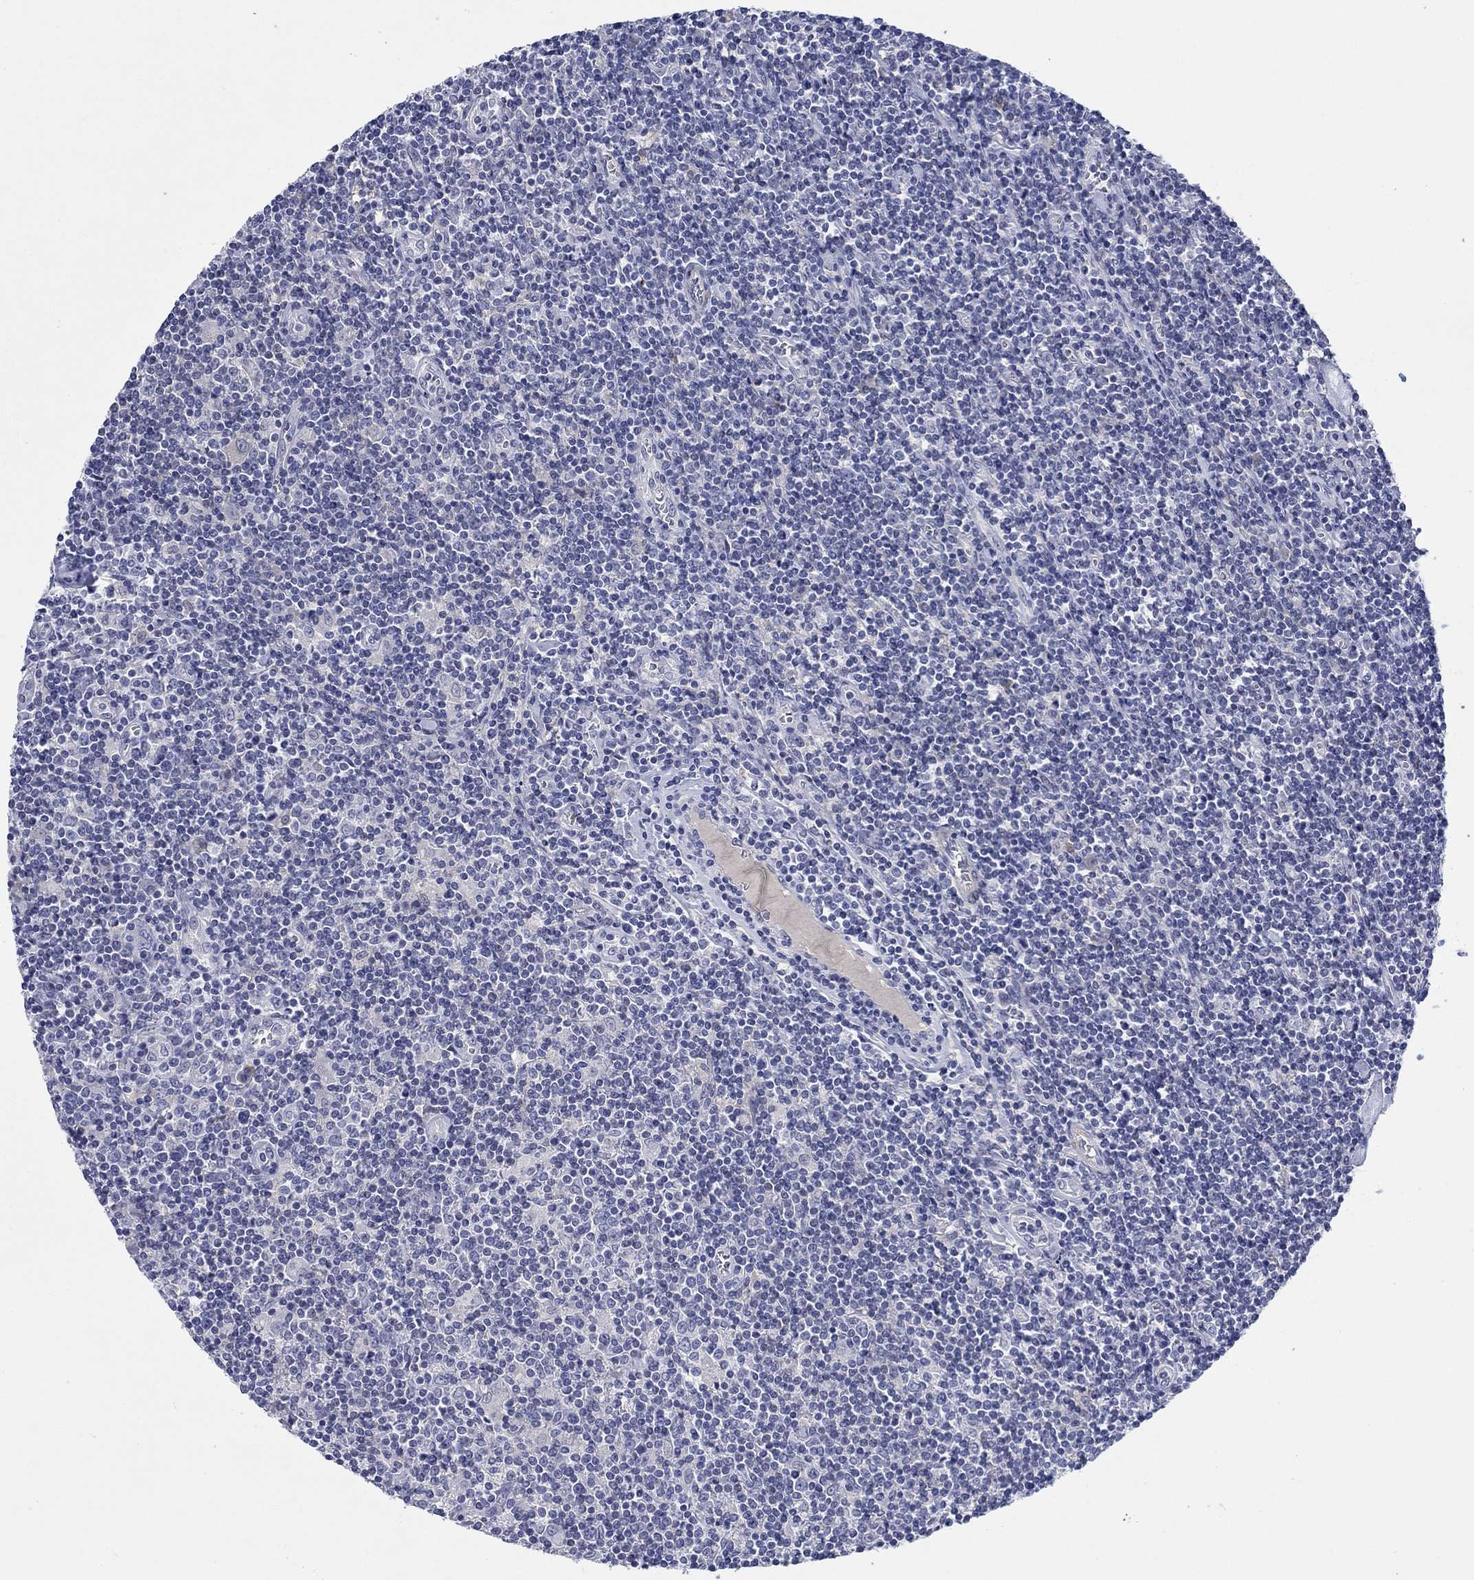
{"staining": {"intensity": "negative", "quantity": "none", "location": "none"}, "tissue": "lymphoma", "cell_type": "Tumor cells", "image_type": "cancer", "snomed": [{"axis": "morphology", "description": "Hodgkin's disease, NOS"}, {"axis": "topography", "description": "Lymph node"}], "caption": "This micrograph is of Hodgkin's disease stained with immunohistochemistry (IHC) to label a protein in brown with the nuclei are counter-stained blue. There is no expression in tumor cells.", "gene": "PTPRZ1", "patient": {"sex": "male", "age": 40}}